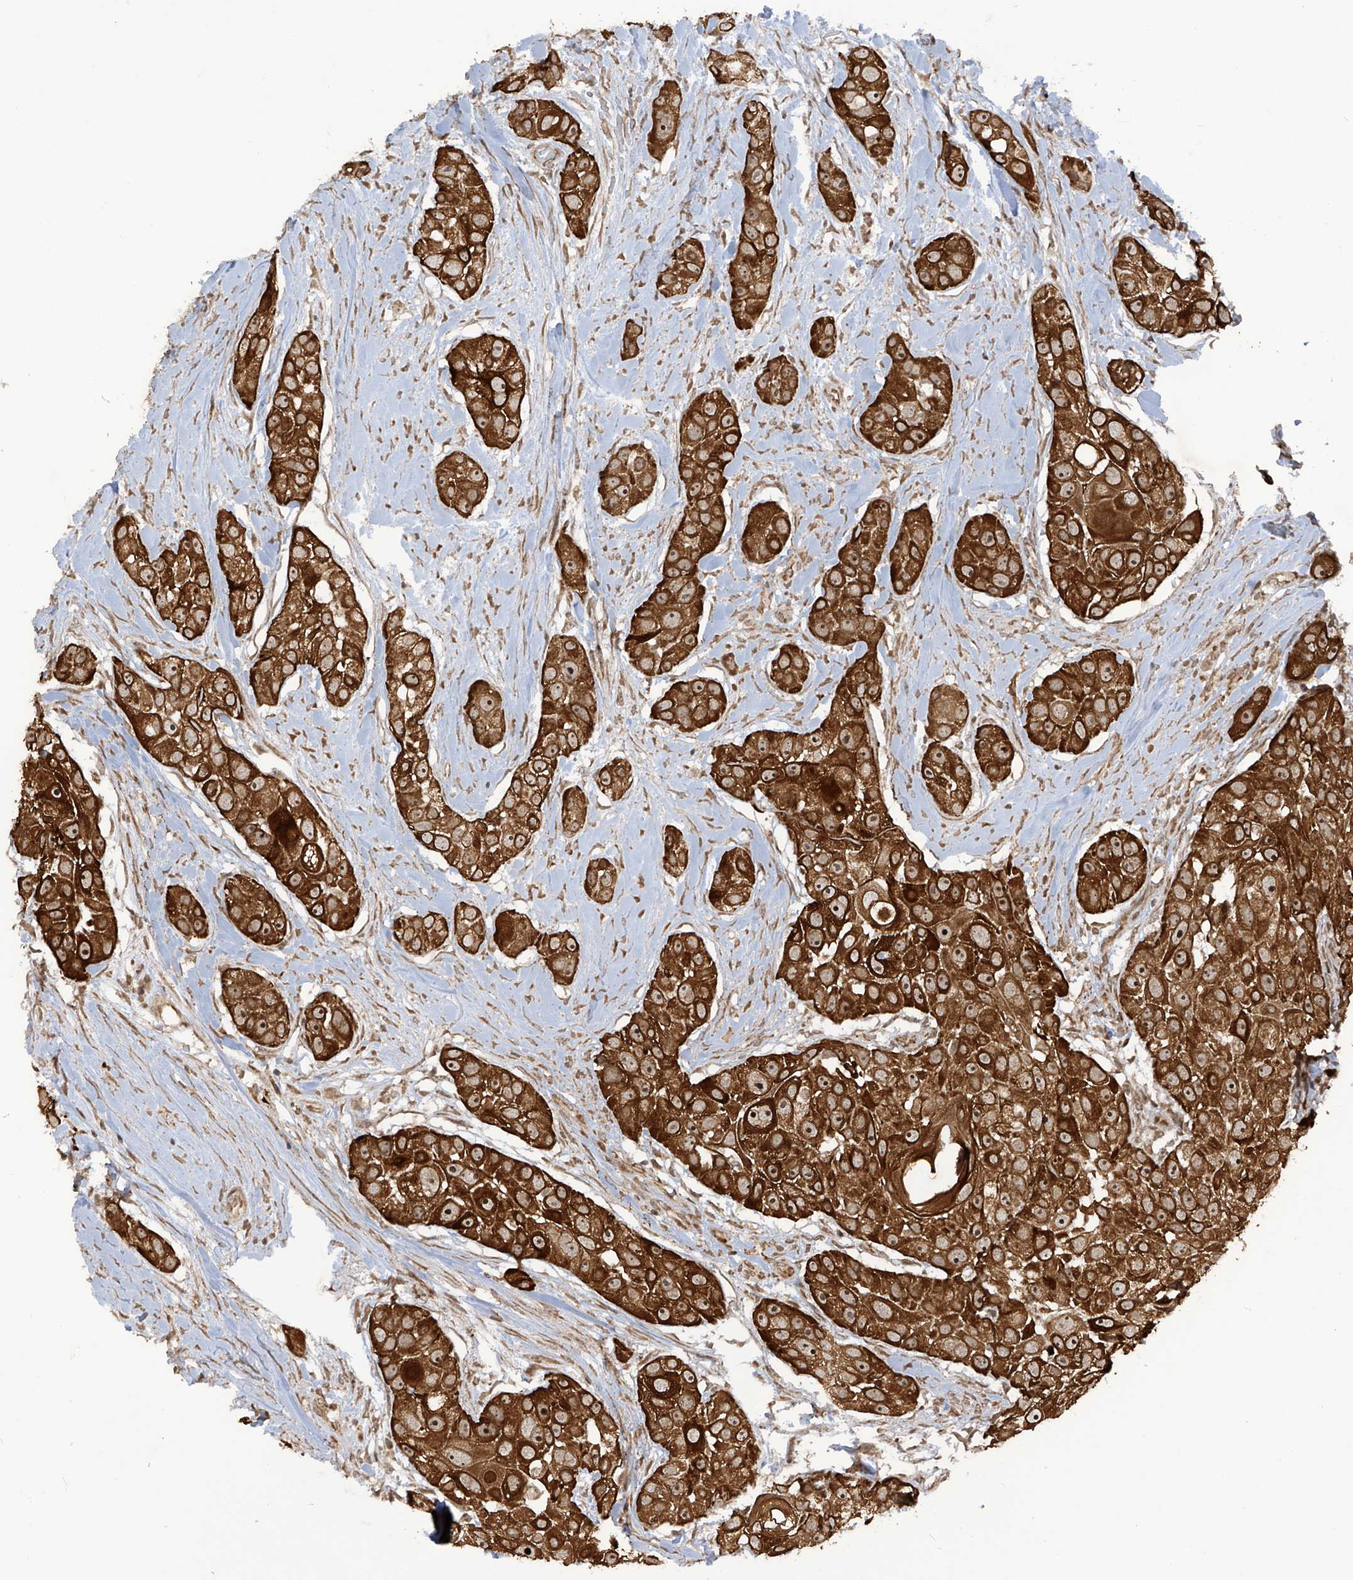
{"staining": {"intensity": "strong", "quantity": ">75%", "location": "cytoplasmic/membranous,nuclear"}, "tissue": "head and neck cancer", "cell_type": "Tumor cells", "image_type": "cancer", "snomed": [{"axis": "morphology", "description": "Normal tissue, NOS"}, {"axis": "morphology", "description": "Squamous cell carcinoma, NOS"}, {"axis": "topography", "description": "Skeletal muscle"}, {"axis": "topography", "description": "Head-Neck"}], "caption": "Human squamous cell carcinoma (head and neck) stained with a protein marker shows strong staining in tumor cells.", "gene": "TRIM67", "patient": {"sex": "male", "age": 51}}